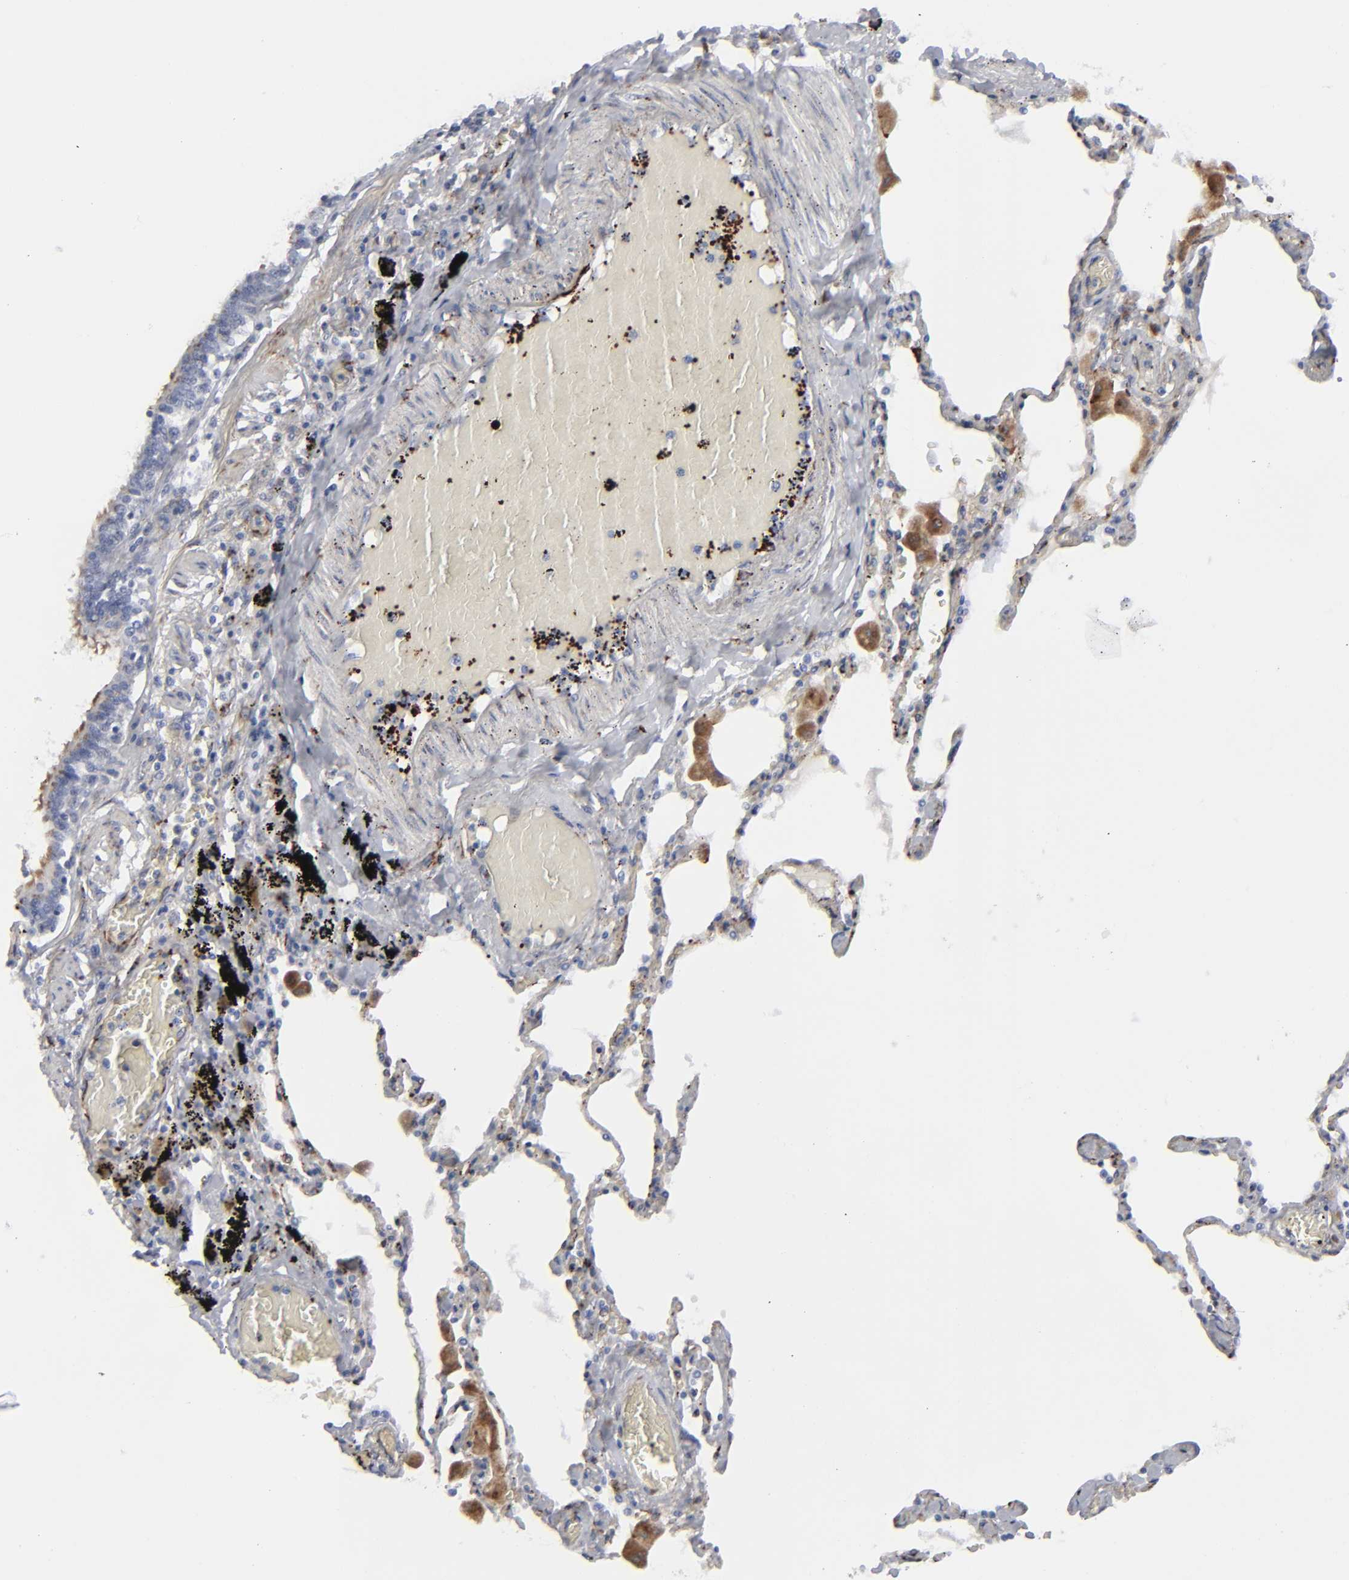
{"staining": {"intensity": "weak", "quantity": "<25%", "location": "cytoplasmic/membranous"}, "tissue": "bronchus", "cell_type": "Respiratory epithelial cells", "image_type": "normal", "snomed": [{"axis": "morphology", "description": "Normal tissue, NOS"}, {"axis": "morphology", "description": "Squamous cell carcinoma, NOS"}, {"axis": "topography", "description": "Bronchus"}, {"axis": "topography", "description": "Lung"}], "caption": "A photomicrograph of human bronchus is negative for staining in respiratory epithelial cells.", "gene": "SPARC", "patient": {"sex": "female", "age": 47}}